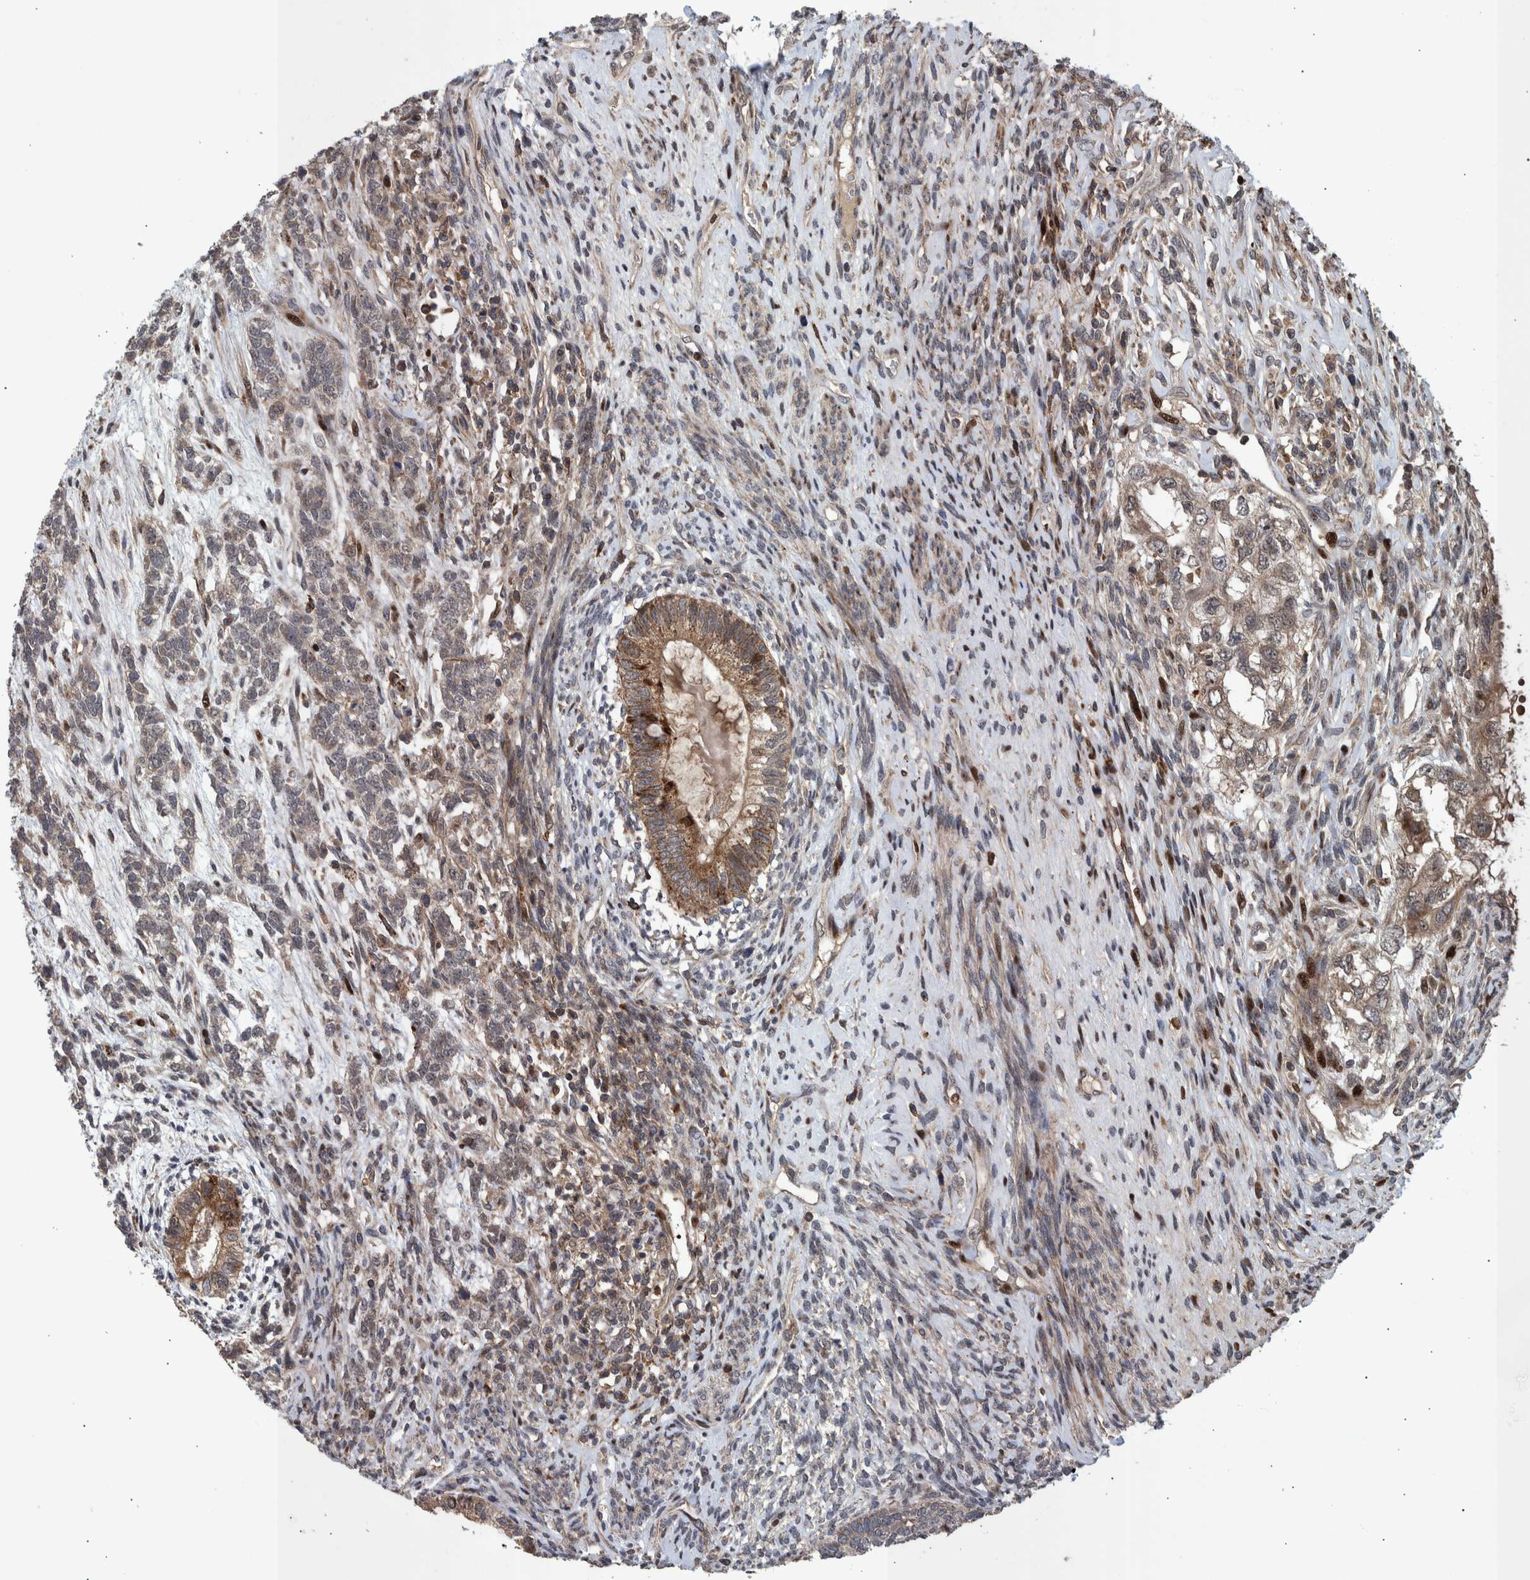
{"staining": {"intensity": "weak", "quantity": "<25%", "location": "cytoplasmic/membranous"}, "tissue": "testis cancer", "cell_type": "Tumor cells", "image_type": "cancer", "snomed": [{"axis": "morphology", "description": "Seminoma, NOS"}, {"axis": "topography", "description": "Testis"}], "caption": "The histopathology image reveals no significant staining in tumor cells of testis cancer. (Stains: DAB IHC with hematoxylin counter stain, Microscopy: brightfield microscopy at high magnification).", "gene": "SHISA6", "patient": {"sex": "male", "age": 28}}